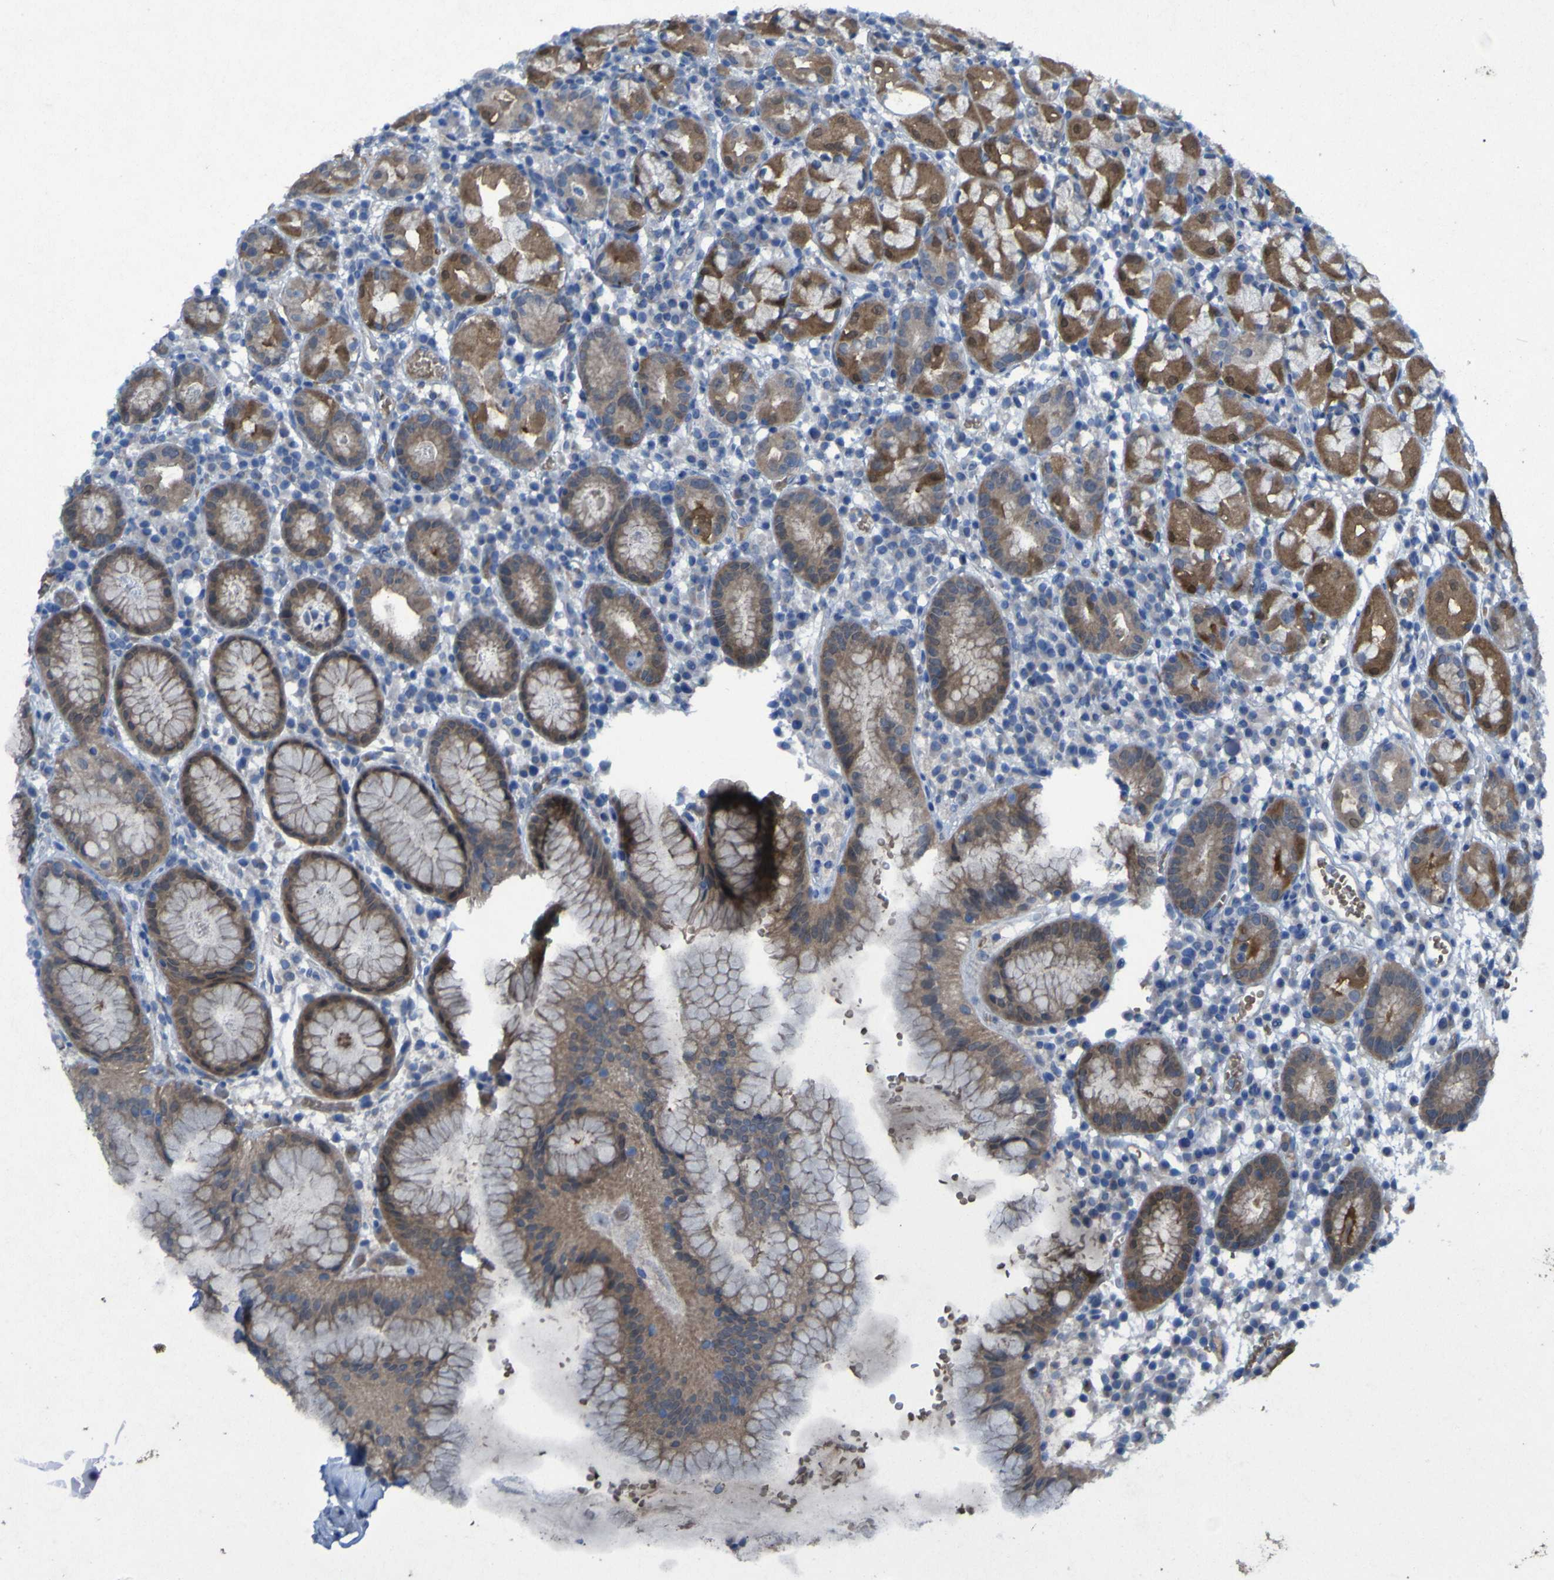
{"staining": {"intensity": "moderate", "quantity": ">75%", "location": "cytoplasmic/membranous"}, "tissue": "stomach", "cell_type": "Glandular cells", "image_type": "normal", "snomed": [{"axis": "morphology", "description": "Normal tissue, NOS"}, {"axis": "topography", "description": "Stomach"}, {"axis": "topography", "description": "Stomach, lower"}], "caption": "Protein analysis of benign stomach displays moderate cytoplasmic/membranous staining in approximately >75% of glandular cells.", "gene": "SGK2", "patient": {"sex": "female", "age": 75}}